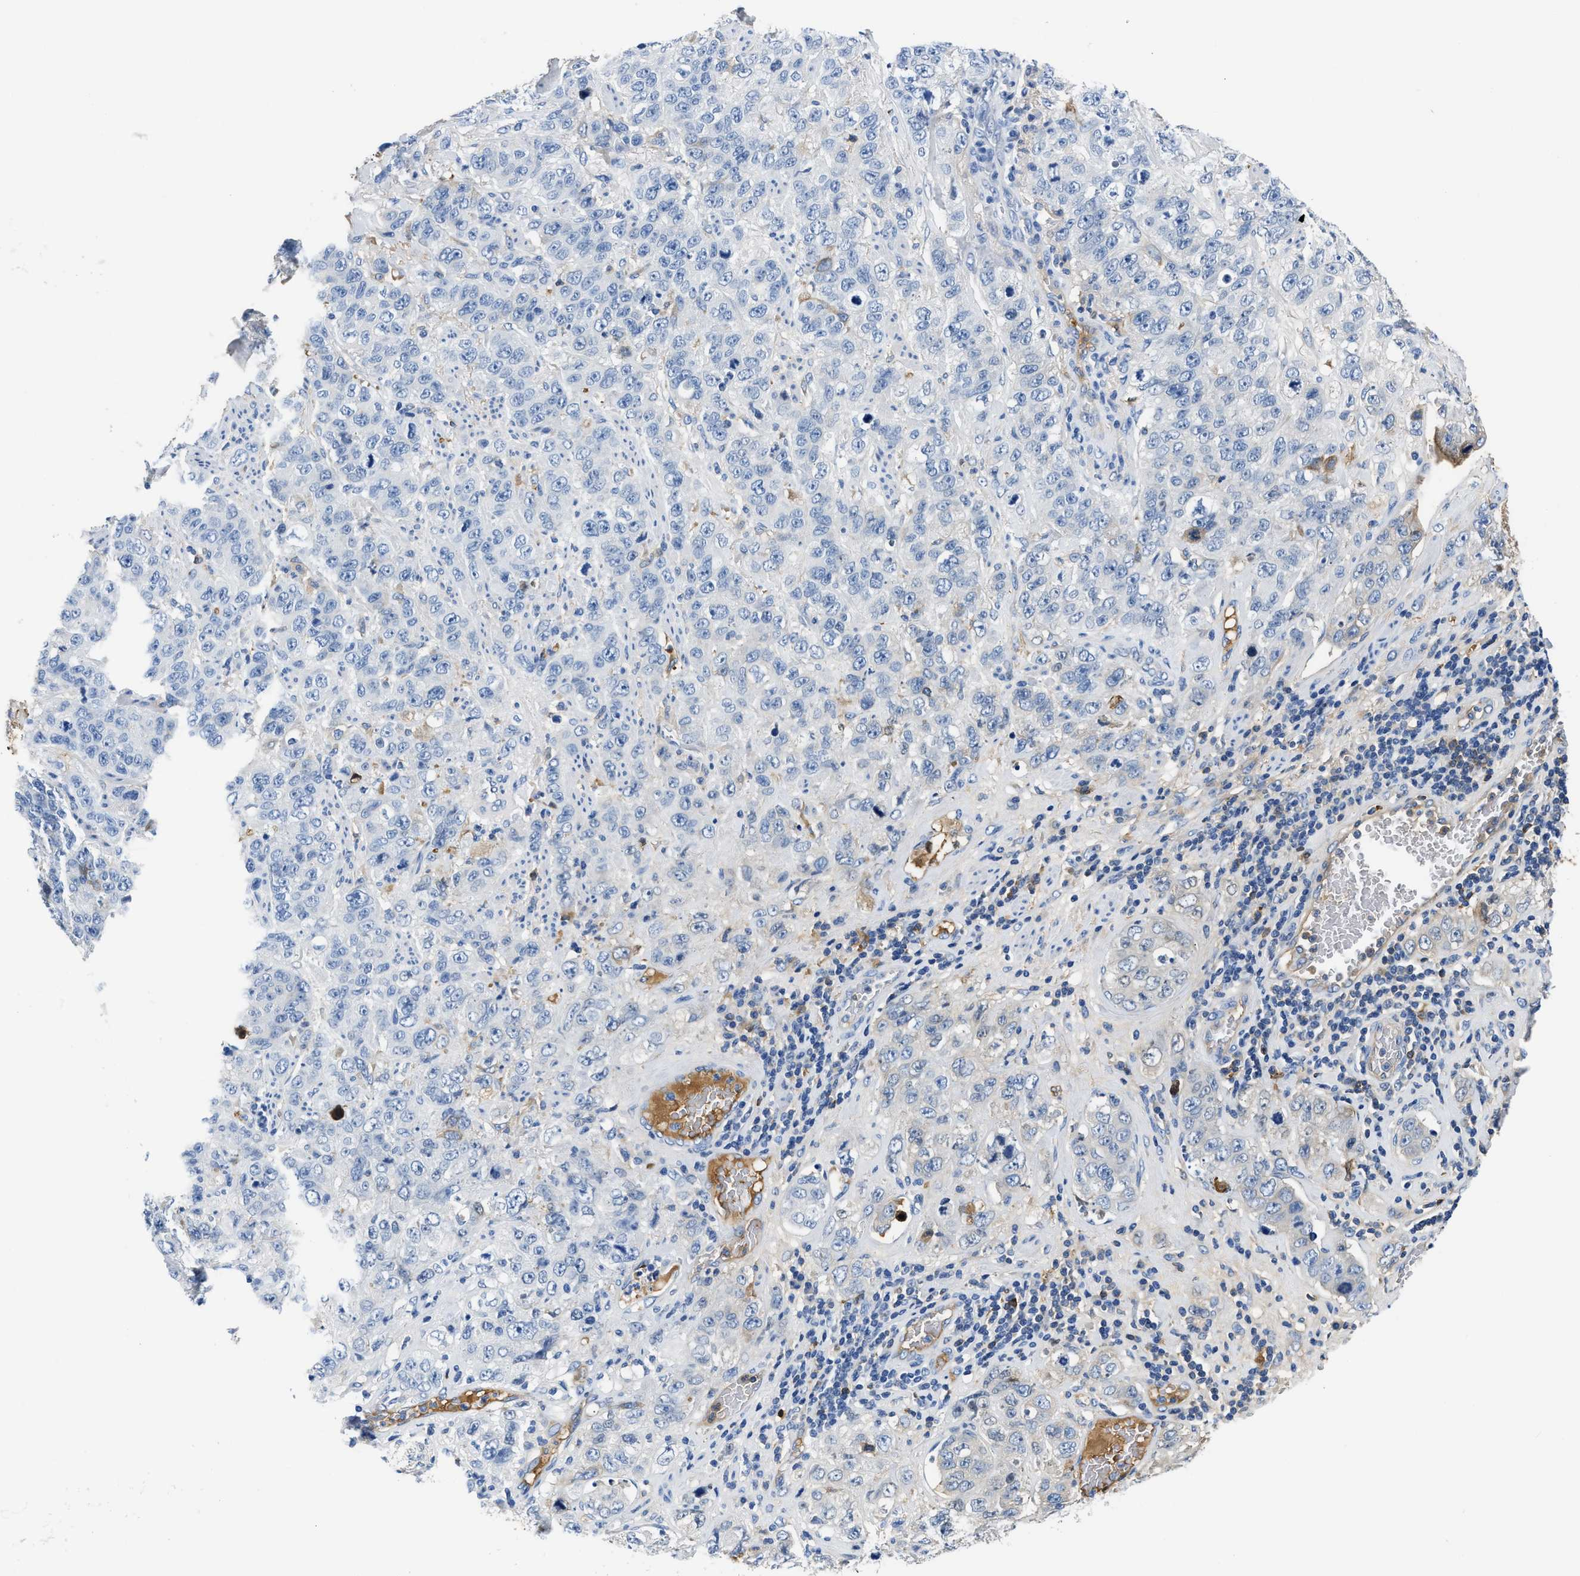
{"staining": {"intensity": "negative", "quantity": "none", "location": "none"}, "tissue": "stomach cancer", "cell_type": "Tumor cells", "image_type": "cancer", "snomed": [{"axis": "morphology", "description": "Adenocarcinoma, NOS"}, {"axis": "topography", "description": "Stomach"}], "caption": "Stomach cancer (adenocarcinoma) was stained to show a protein in brown. There is no significant expression in tumor cells.", "gene": "GC", "patient": {"sex": "male", "age": 48}}